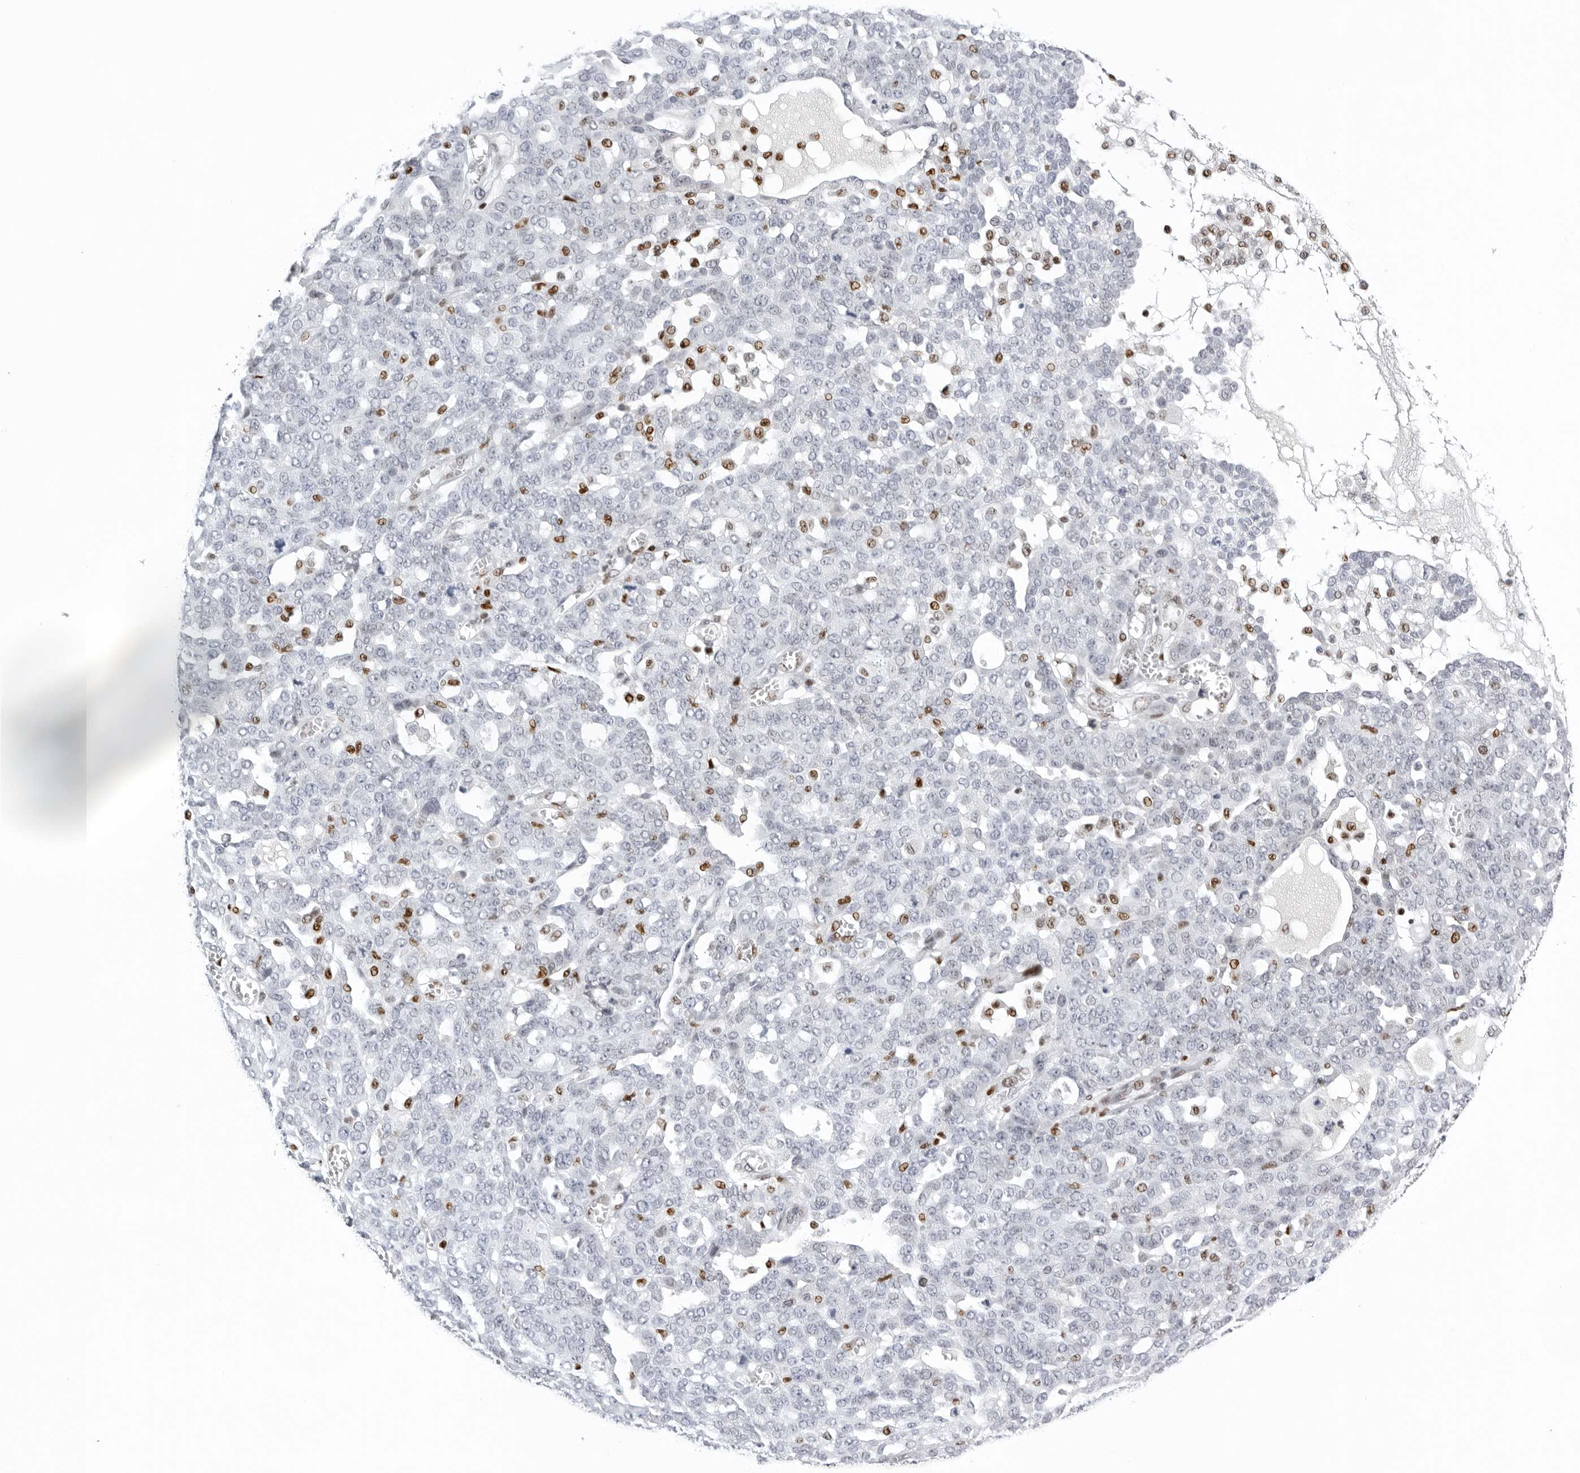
{"staining": {"intensity": "negative", "quantity": "none", "location": "none"}, "tissue": "ovarian cancer", "cell_type": "Tumor cells", "image_type": "cancer", "snomed": [{"axis": "morphology", "description": "Cystadenocarcinoma, serous, NOS"}, {"axis": "topography", "description": "Soft tissue"}, {"axis": "topography", "description": "Ovary"}], "caption": "This is an immunohistochemistry photomicrograph of human ovarian cancer (serous cystadenocarcinoma). There is no expression in tumor cells.", "gene": "OGG1", "patient": {"sex": "female", "age": 57}}